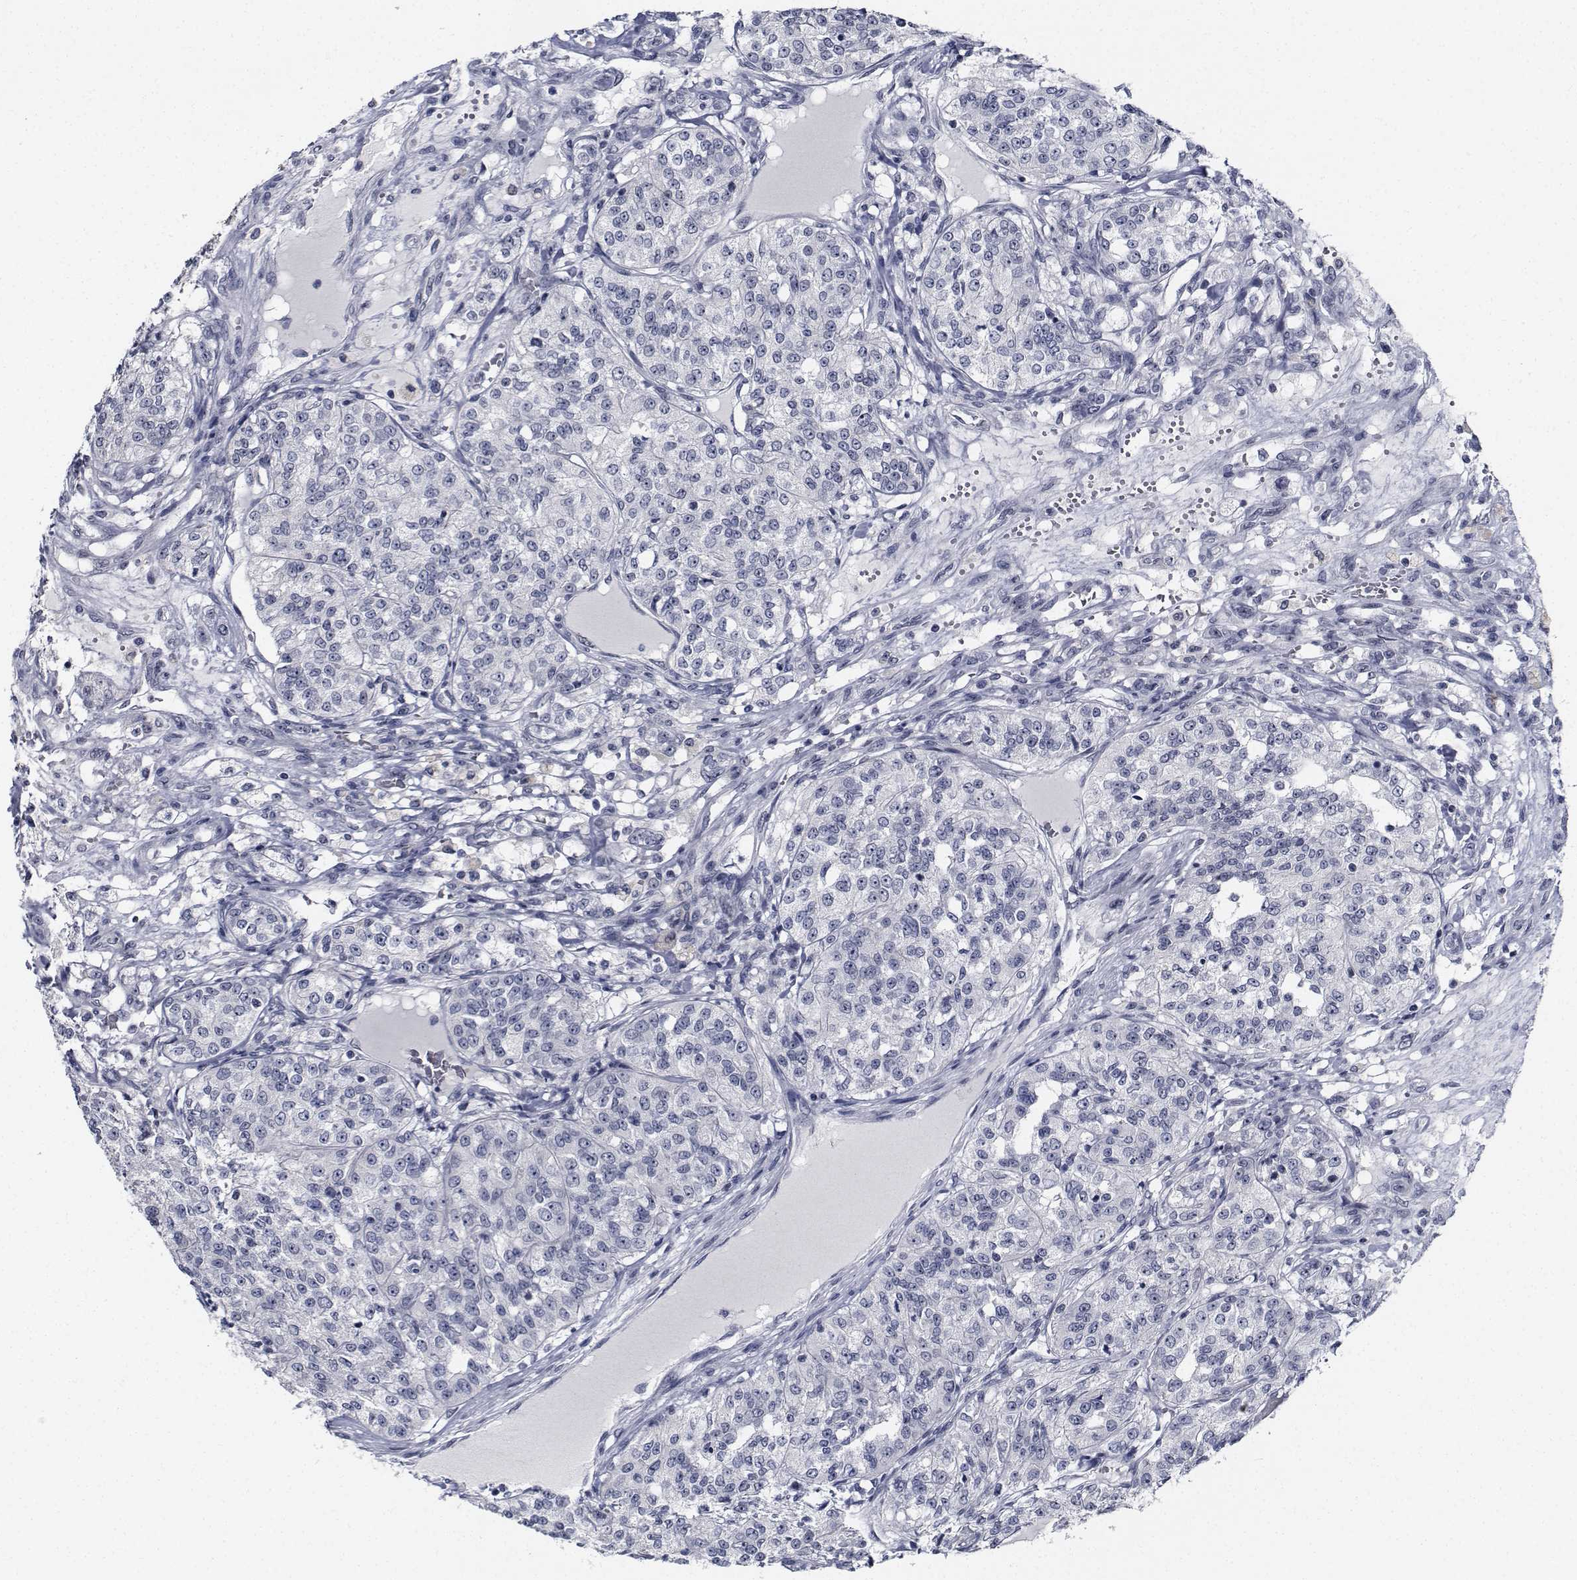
{"staining": {"intensity": "negative", "quantity": "none", "location": "none"}, "tissue": "renal cancer", "cell_type": "Tumor cells", "image_type": "cancer", "snomed": [{"axis": "morphology", "description": "Adenocarcinoma, NOS"}, {"axis": "topography", "description": "Kidney"}], "caption": "Renal cancer was stained to show a protein in brown. There is no significant positivity in tumor cells.", "gene": "NVL", "patient": {"sex": "female", "age": 63}}